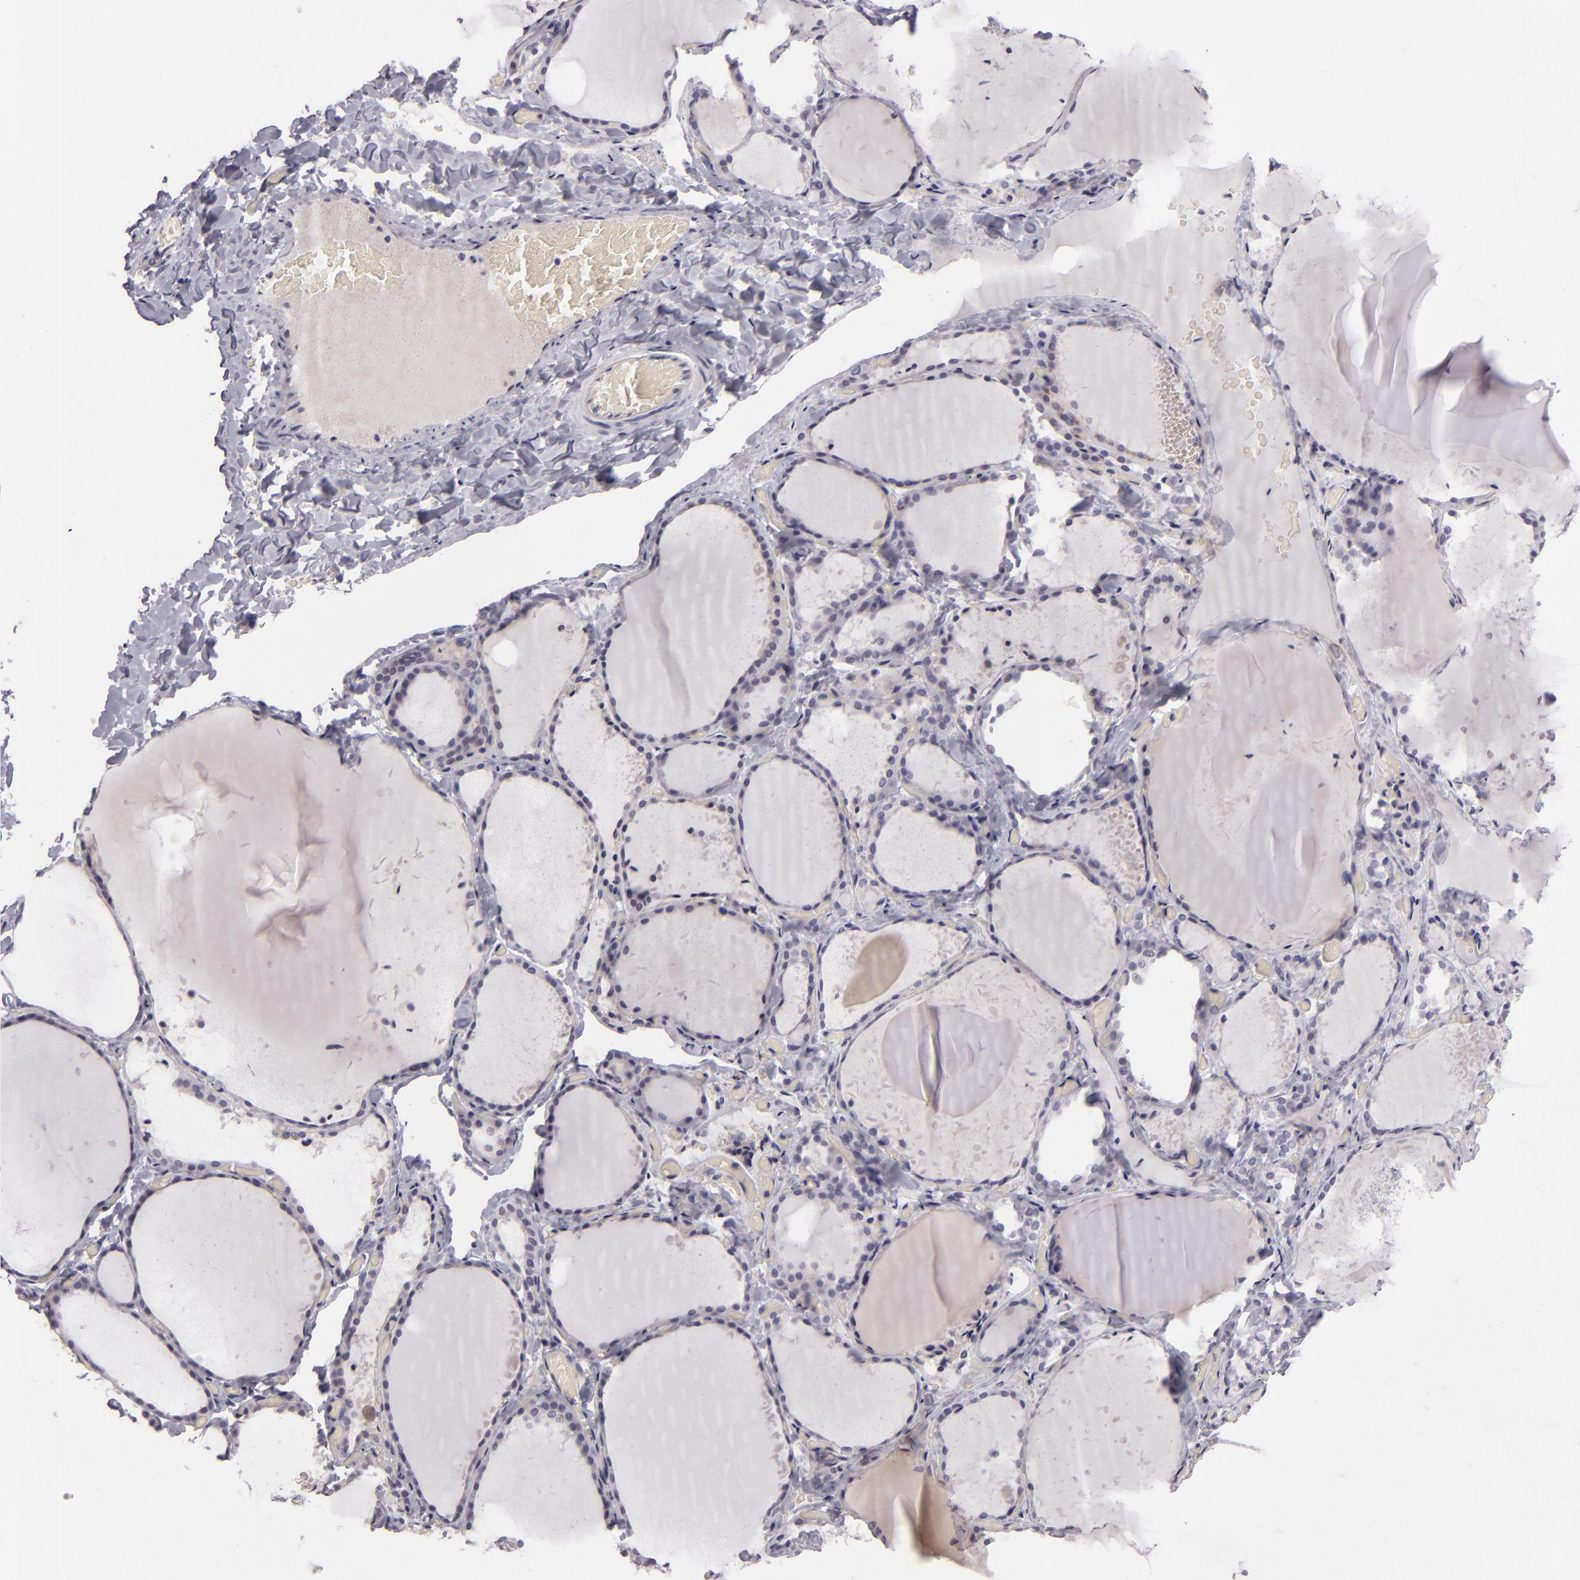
{"staining": {"intensity": "weak", "quantity": "<25%", "location": "cytoplasmic/membranous"}, "tissue": "thyroid gland", "cell_type": "Glandular cells", "image_type": "normal", "snomed": [{"axis": "morphology", "description": "Normal tissue, NOS"}, {"axis": "topography", "description": "Thyroid gland"}], "caption": "An image of human thyroid gland is negative for staining in glandular cells. (DAB (3,3'-diaminobenzidine) IHC, high magnification).", "gene": "EGFL6", "patient": {"sex": "female", "age": 22}}